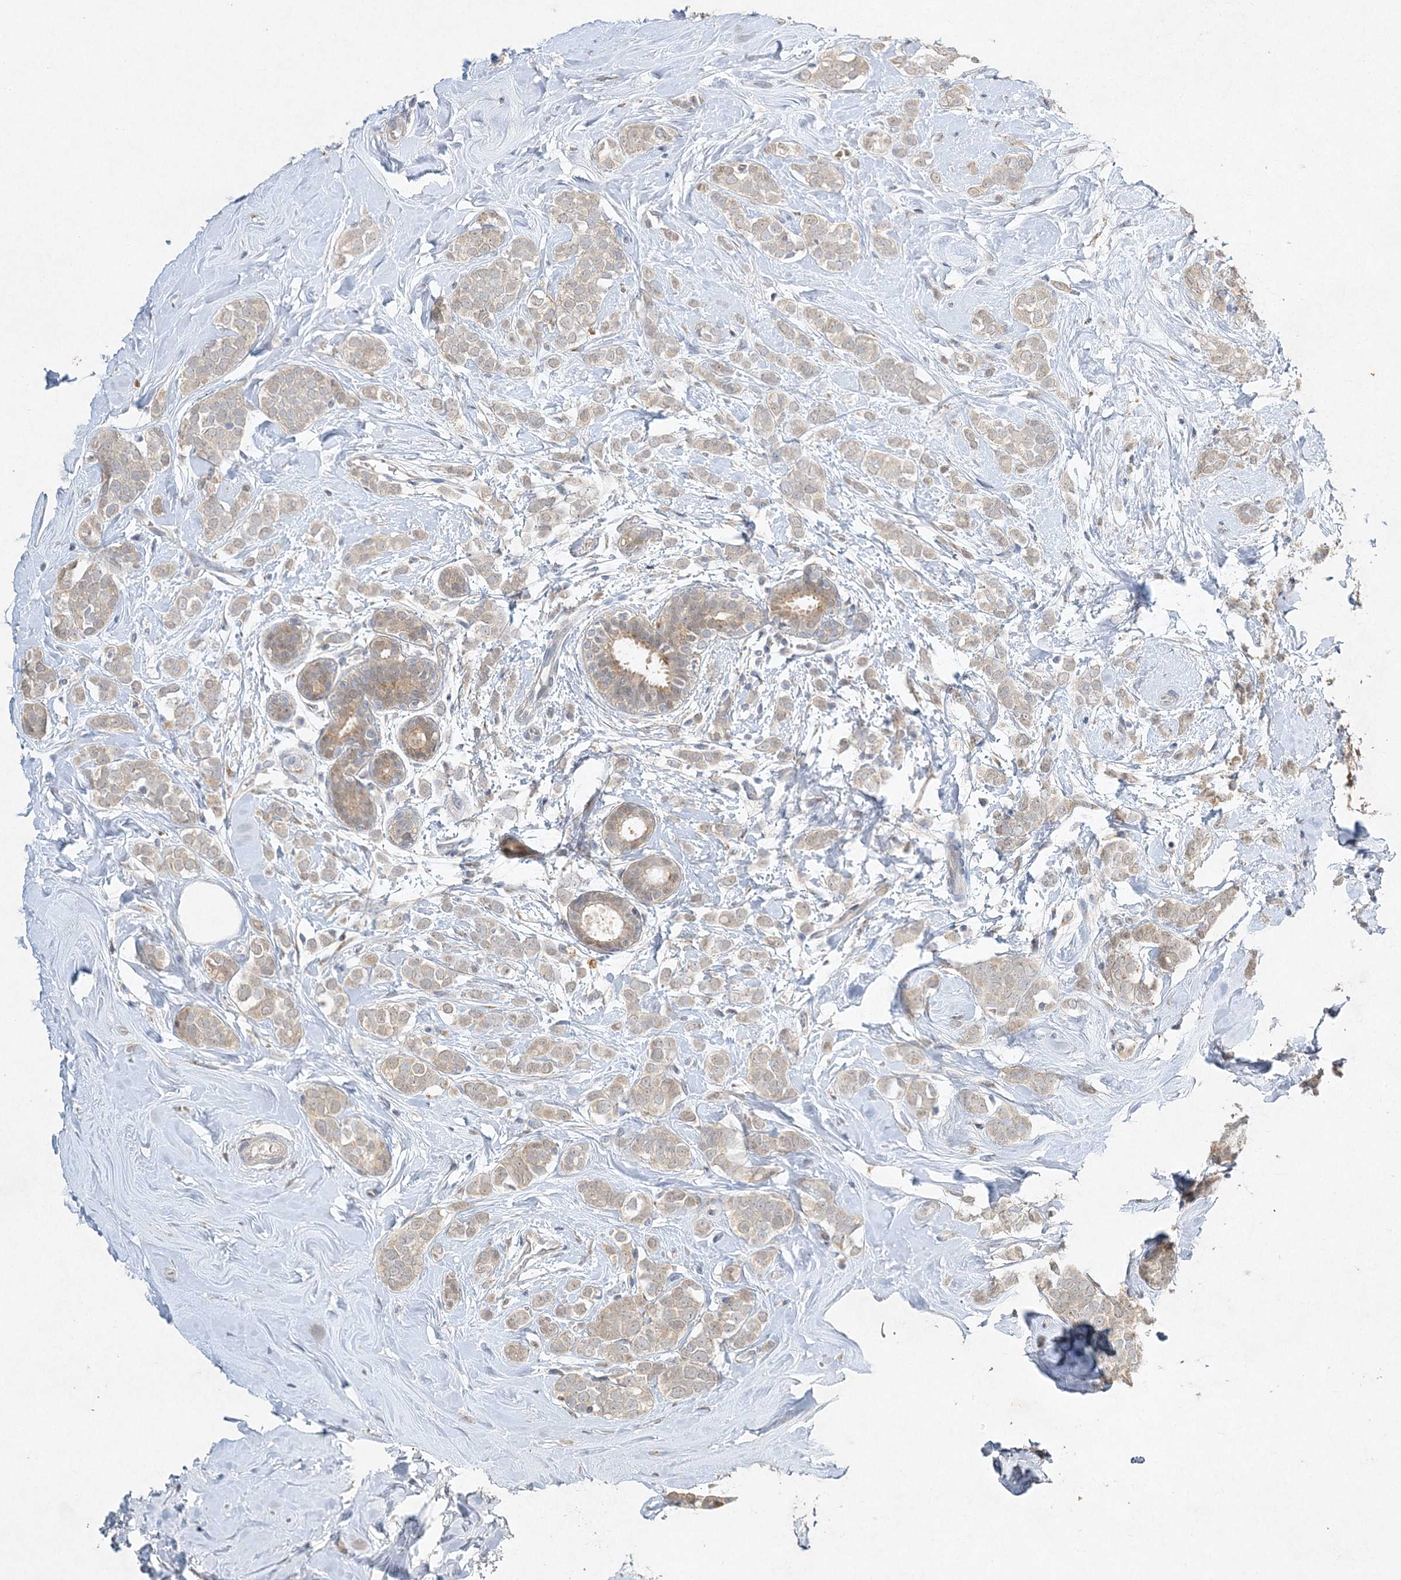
{"staining": {"intensity": "weak", "quantity": "<25%", "location": "cytoplasmic/membranous"}, "tissue": "breast cancer", "cell_type": "Tumor cells", "image_type": "cancer", "snomed": [{"axis": "morphology", "description": "Lobular carcinoma"}, {"axis": "topography", "description": "Breast"}], "caption": "Immunohistochemistry (IHC) of human breast cancer (lobular carcinoma) demonstrates no expression in tumor cells.", "gene": "MAT2B", "patient": {"sex": "female", "age": 47}}